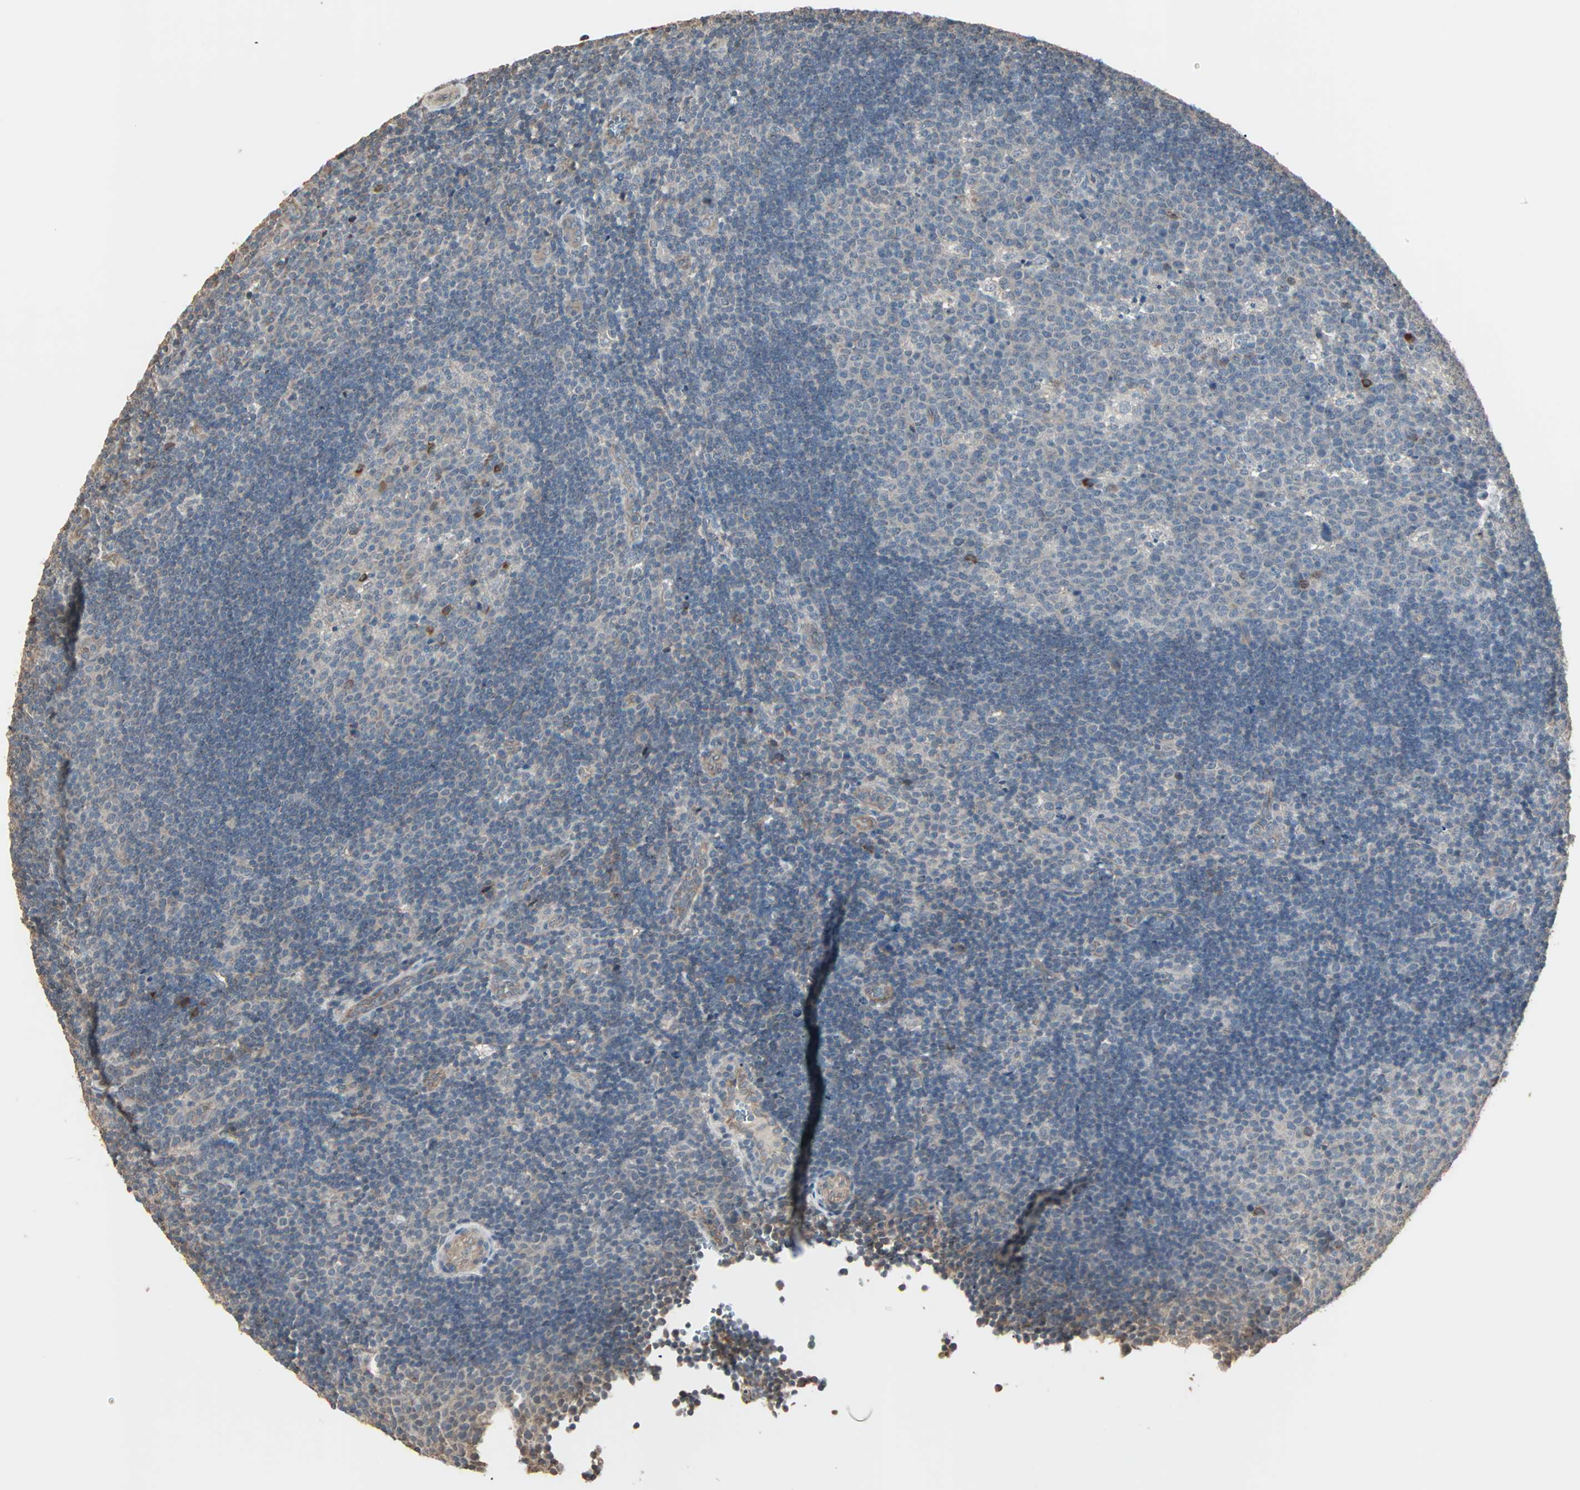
{"staining": {"intensity": "weak", "quantity": "<25%", "location": "cytoplasmic/membranous"}, "tissue": "lymph node", "cell_type": "Germinal center cells", "image_type": "normal", "snomed": [{"axis": "morphology", "description": "Normal tissue, NOS"}, {"axis": "topography", "description": "Lymph node"}, {"axis": "topography", "description": "Salivary gland"}], "caption": "This is an immunohistochemistry image of benign human lymph node. There is no expression in germinal center cells.", "gene": "GALNT3", "patient": {"sex": "male", "age": 8}}